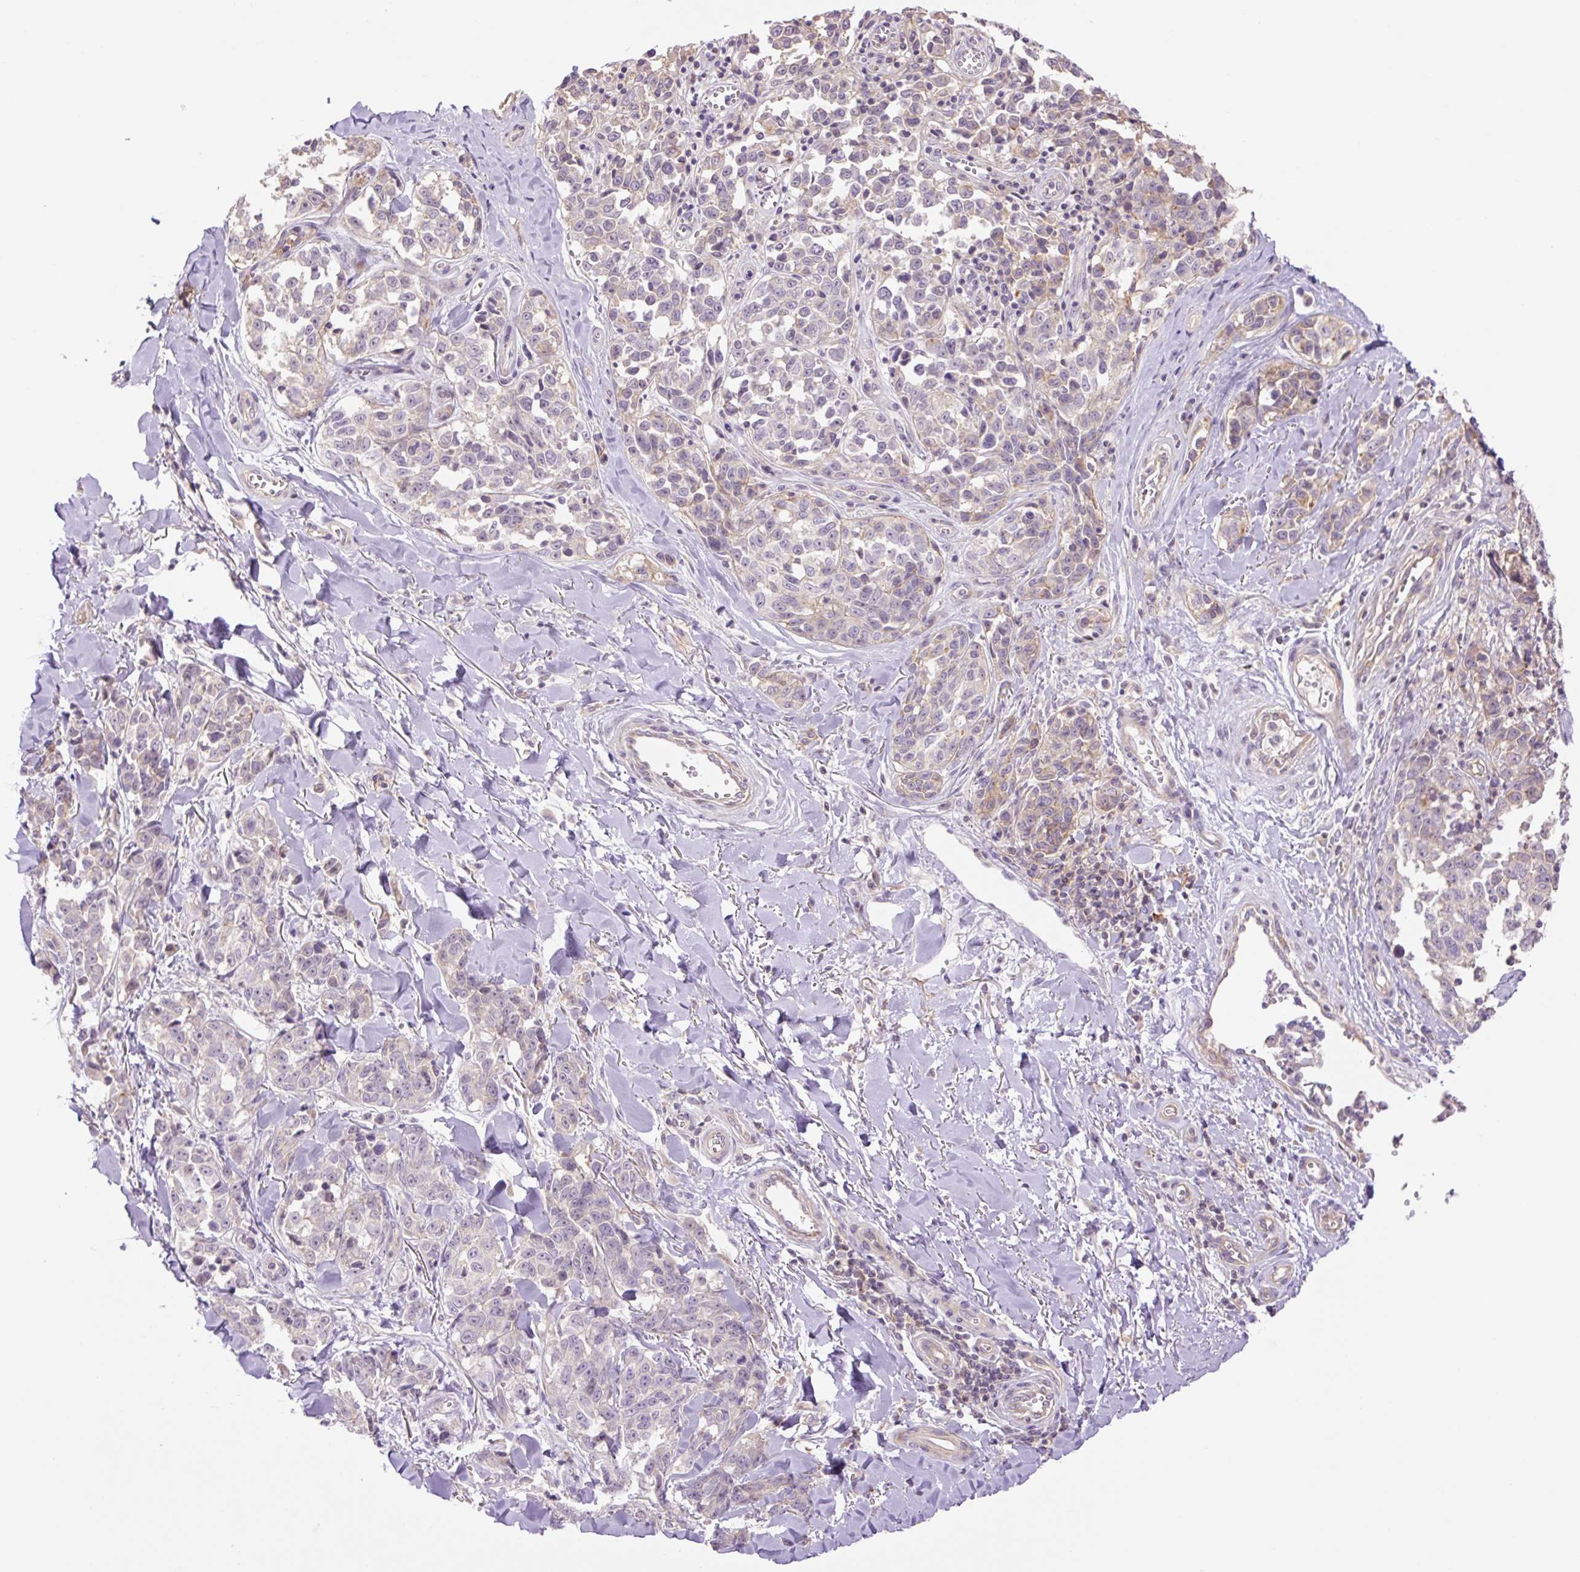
{"staining": {"intensity": "weak", "quantity": "<25%", "location": "cytoplasmic/membranous"}, "tissue": "melanoma", "cell_type": "Tumor cells", "image_type": "cancer", "snomed": [{"axis": "morphology", "description": "Malignant melanoma, NOS"}, {"axis": "topography", "description": "Skin"}], "caption": "A high-resolution photomicrograph shows IHC staining of malignant melanoma, which exhibits no significant expression in tumor cells. (DAB (3,3'-diaminobenzidine) immunohistochemistry (IHC) with hematoxylin counter stain).", "gene": "GRID2", "patient": {"sex": "female", "age": 64}}